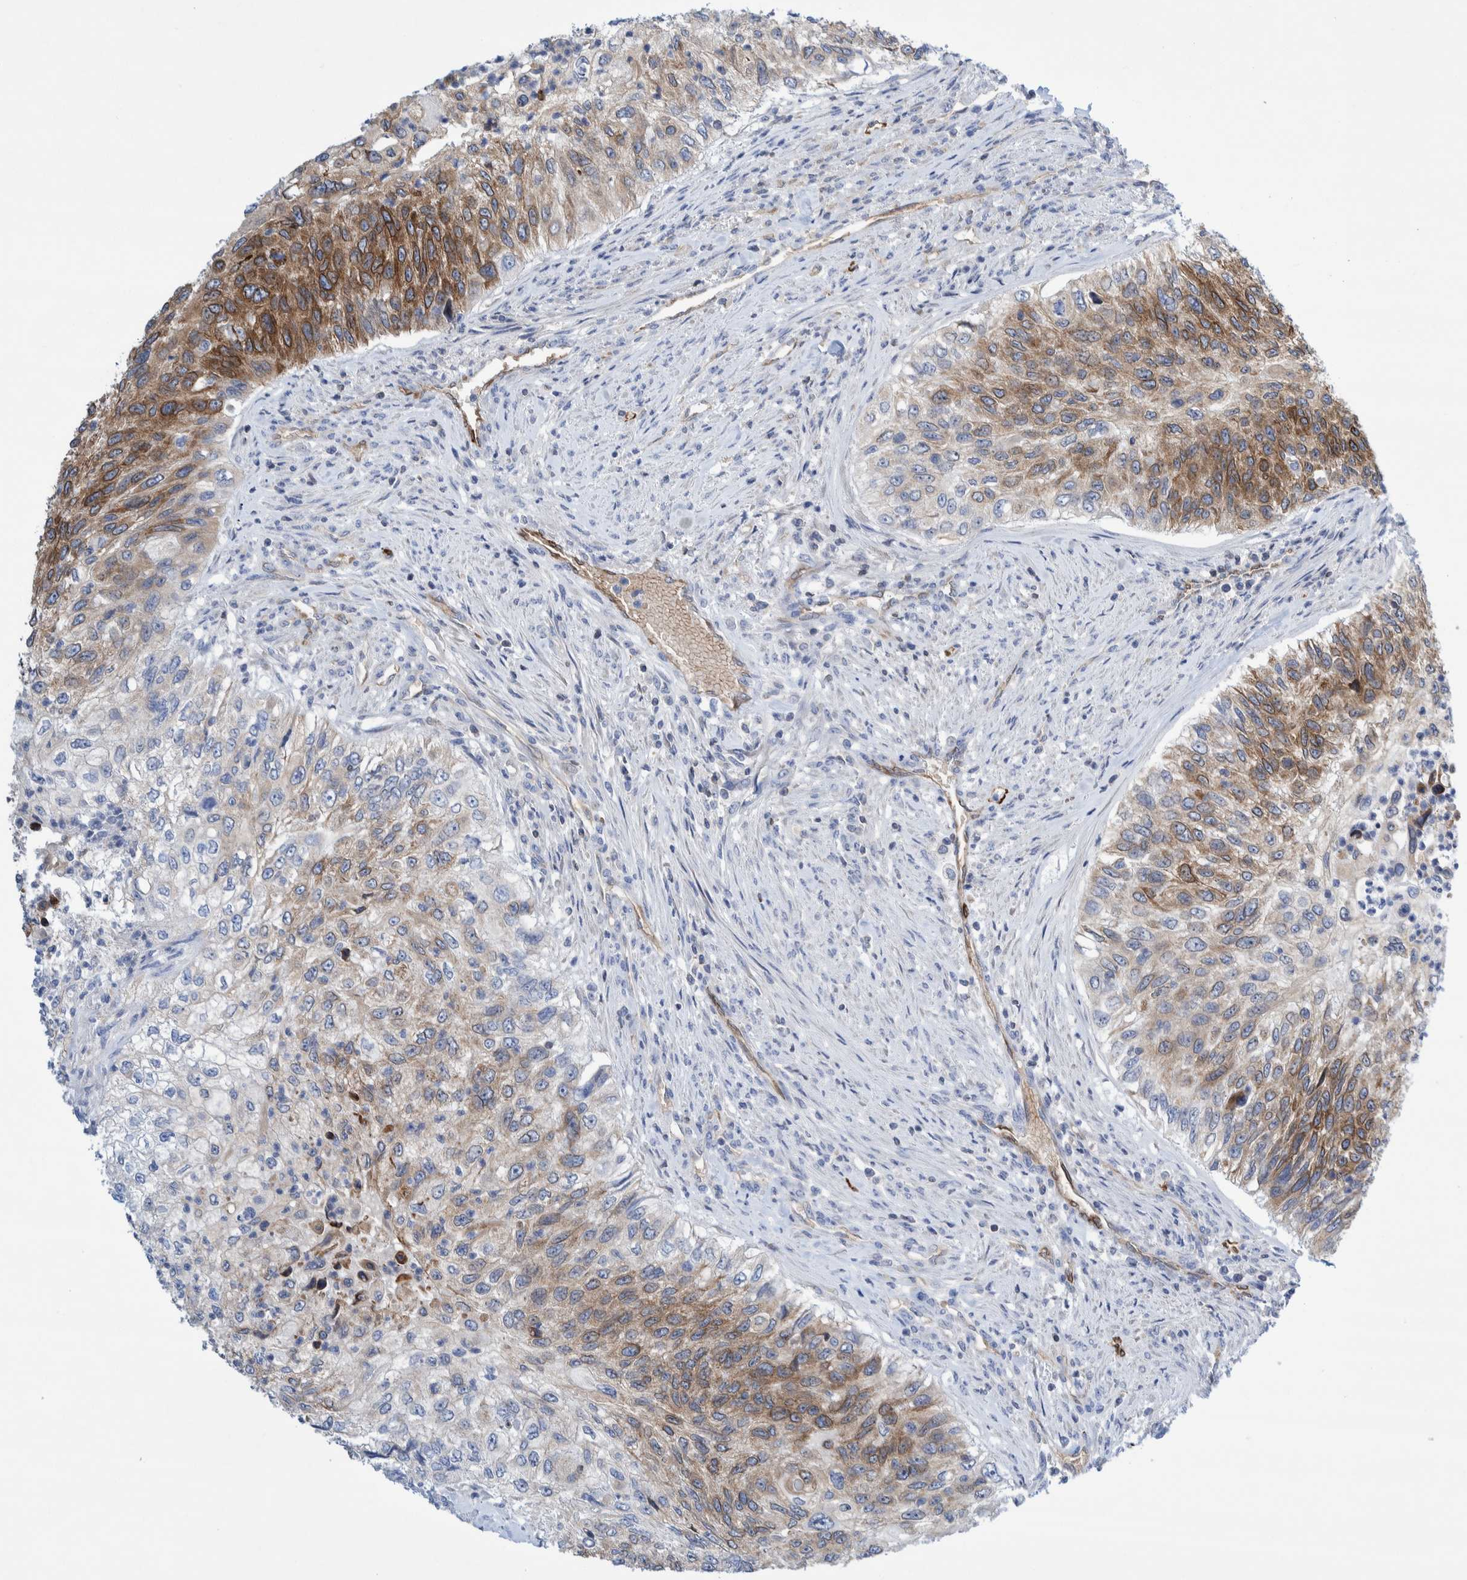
{"staining": {"intensity": "moderate", "quantity": "25%-75%", "location": "cytoplasmic/membranous"}, "tissue": "urothelial cancer", "cell_type": "Tumor cells", "image_type": "cancer", "snomed": [{"axis": "morphology", "description": "Urothelial carcinoma, High grade"}, {"axis": "topography", "description": "Urinary bladder"}], "caption": "Tumor cells exhibit moderate cytoplasmic/membranous staining in approximately 25%-75% of cells in urothelial cancer.", "gene": "THEM6", "patient": {"sex": "female", "age": 60}}